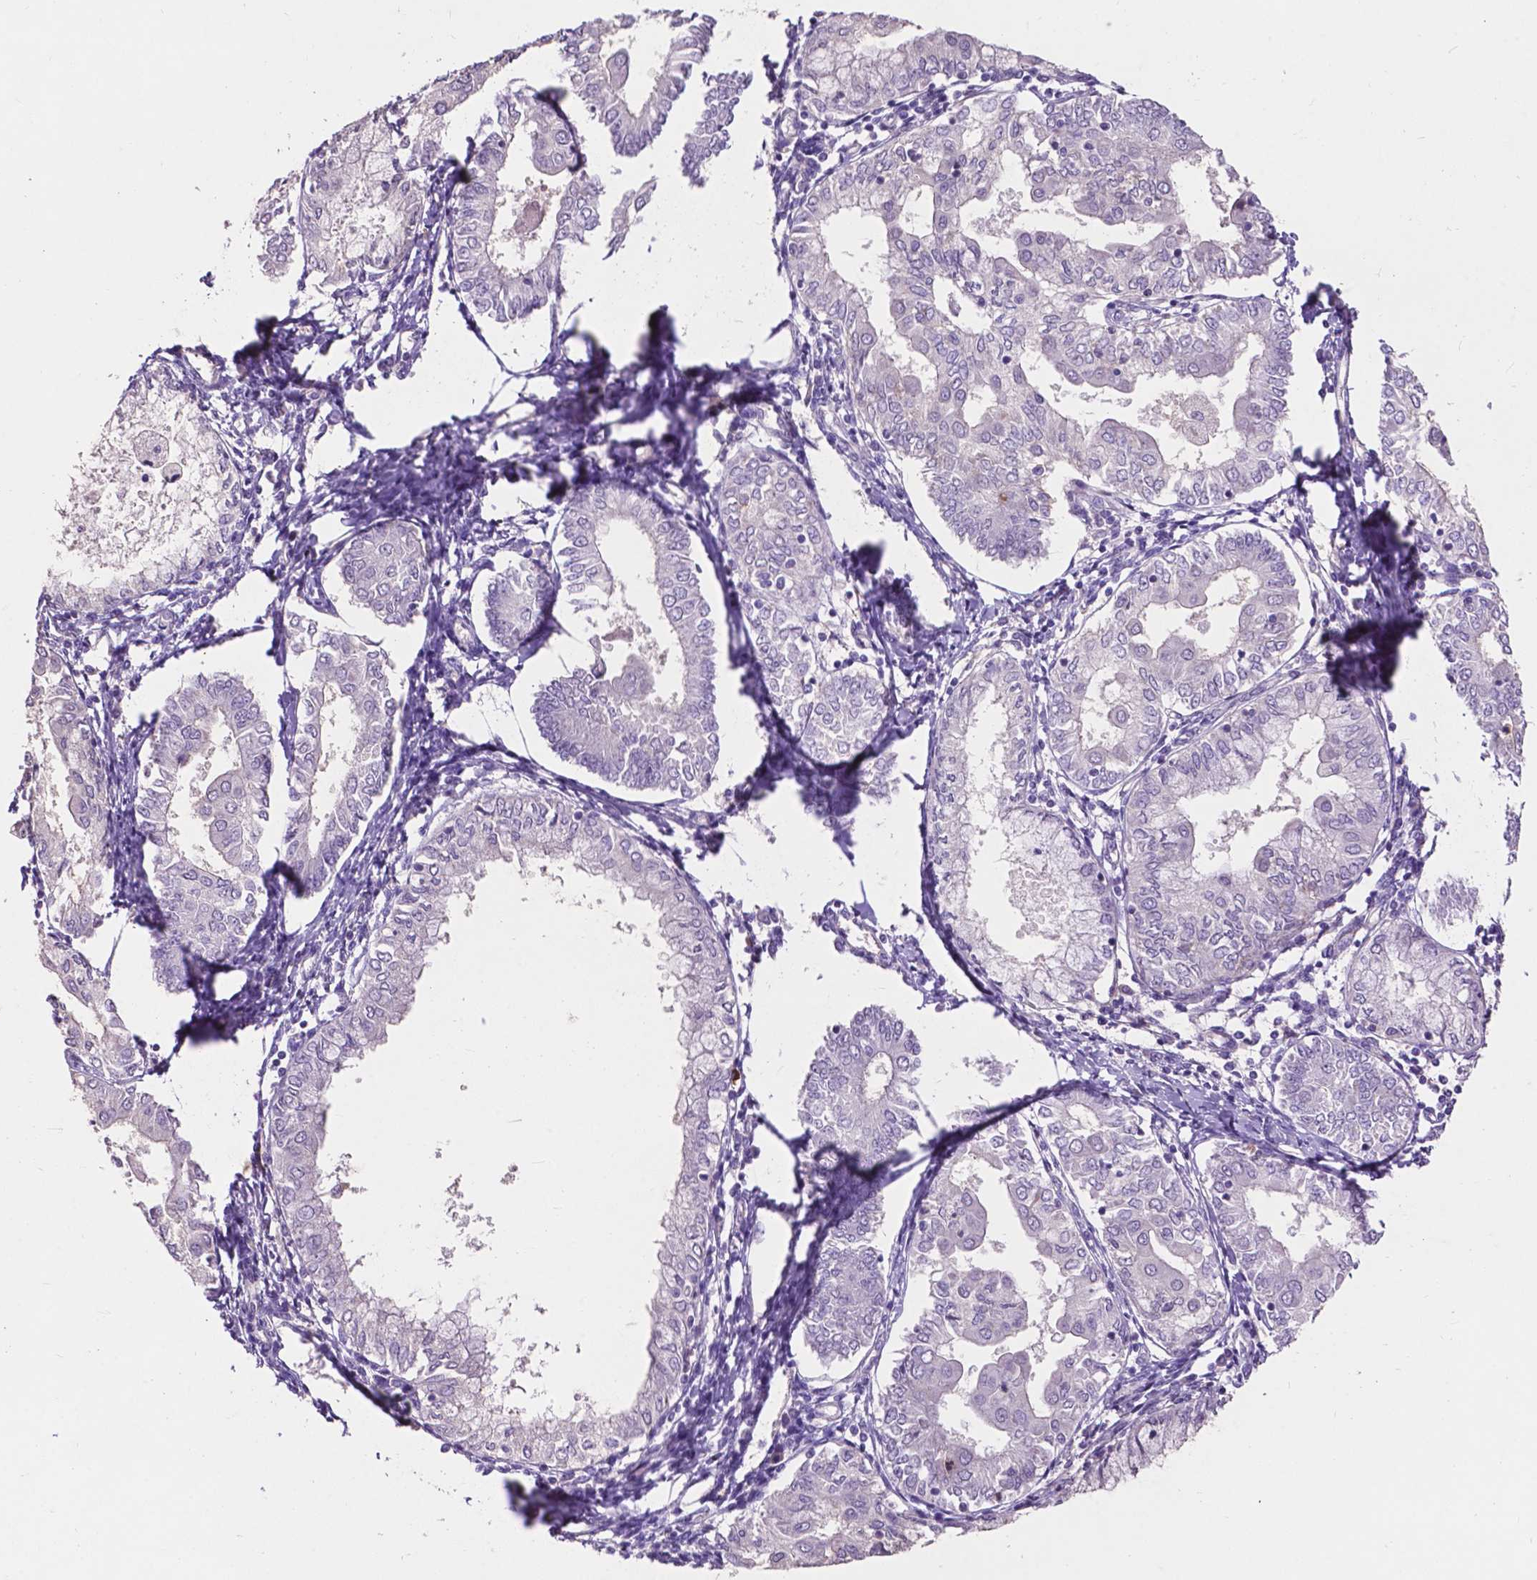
{"staining": {"intensity": "negative", "quantity": "none", "location": "none"}, "tissue": "endometrial cancer", "cell_type": "Tumor cells", "image_type": "cancer", "snomed": [{"axis": "morphology", "description": "Adenocarcinoma, NOS"}, {"axis": "topography", "description": "Endometrium"}], "caption": "This micrograph is of endometrial cancer (adenocarcinoma) stained with IHC to label a protein in brown with the nuclei are counter-stained blue. There is no expression in tumor cells. Nuclei are stained in blue.", "gene": "PLSCR1", "patient": {"sex": "female", "age": 68}}